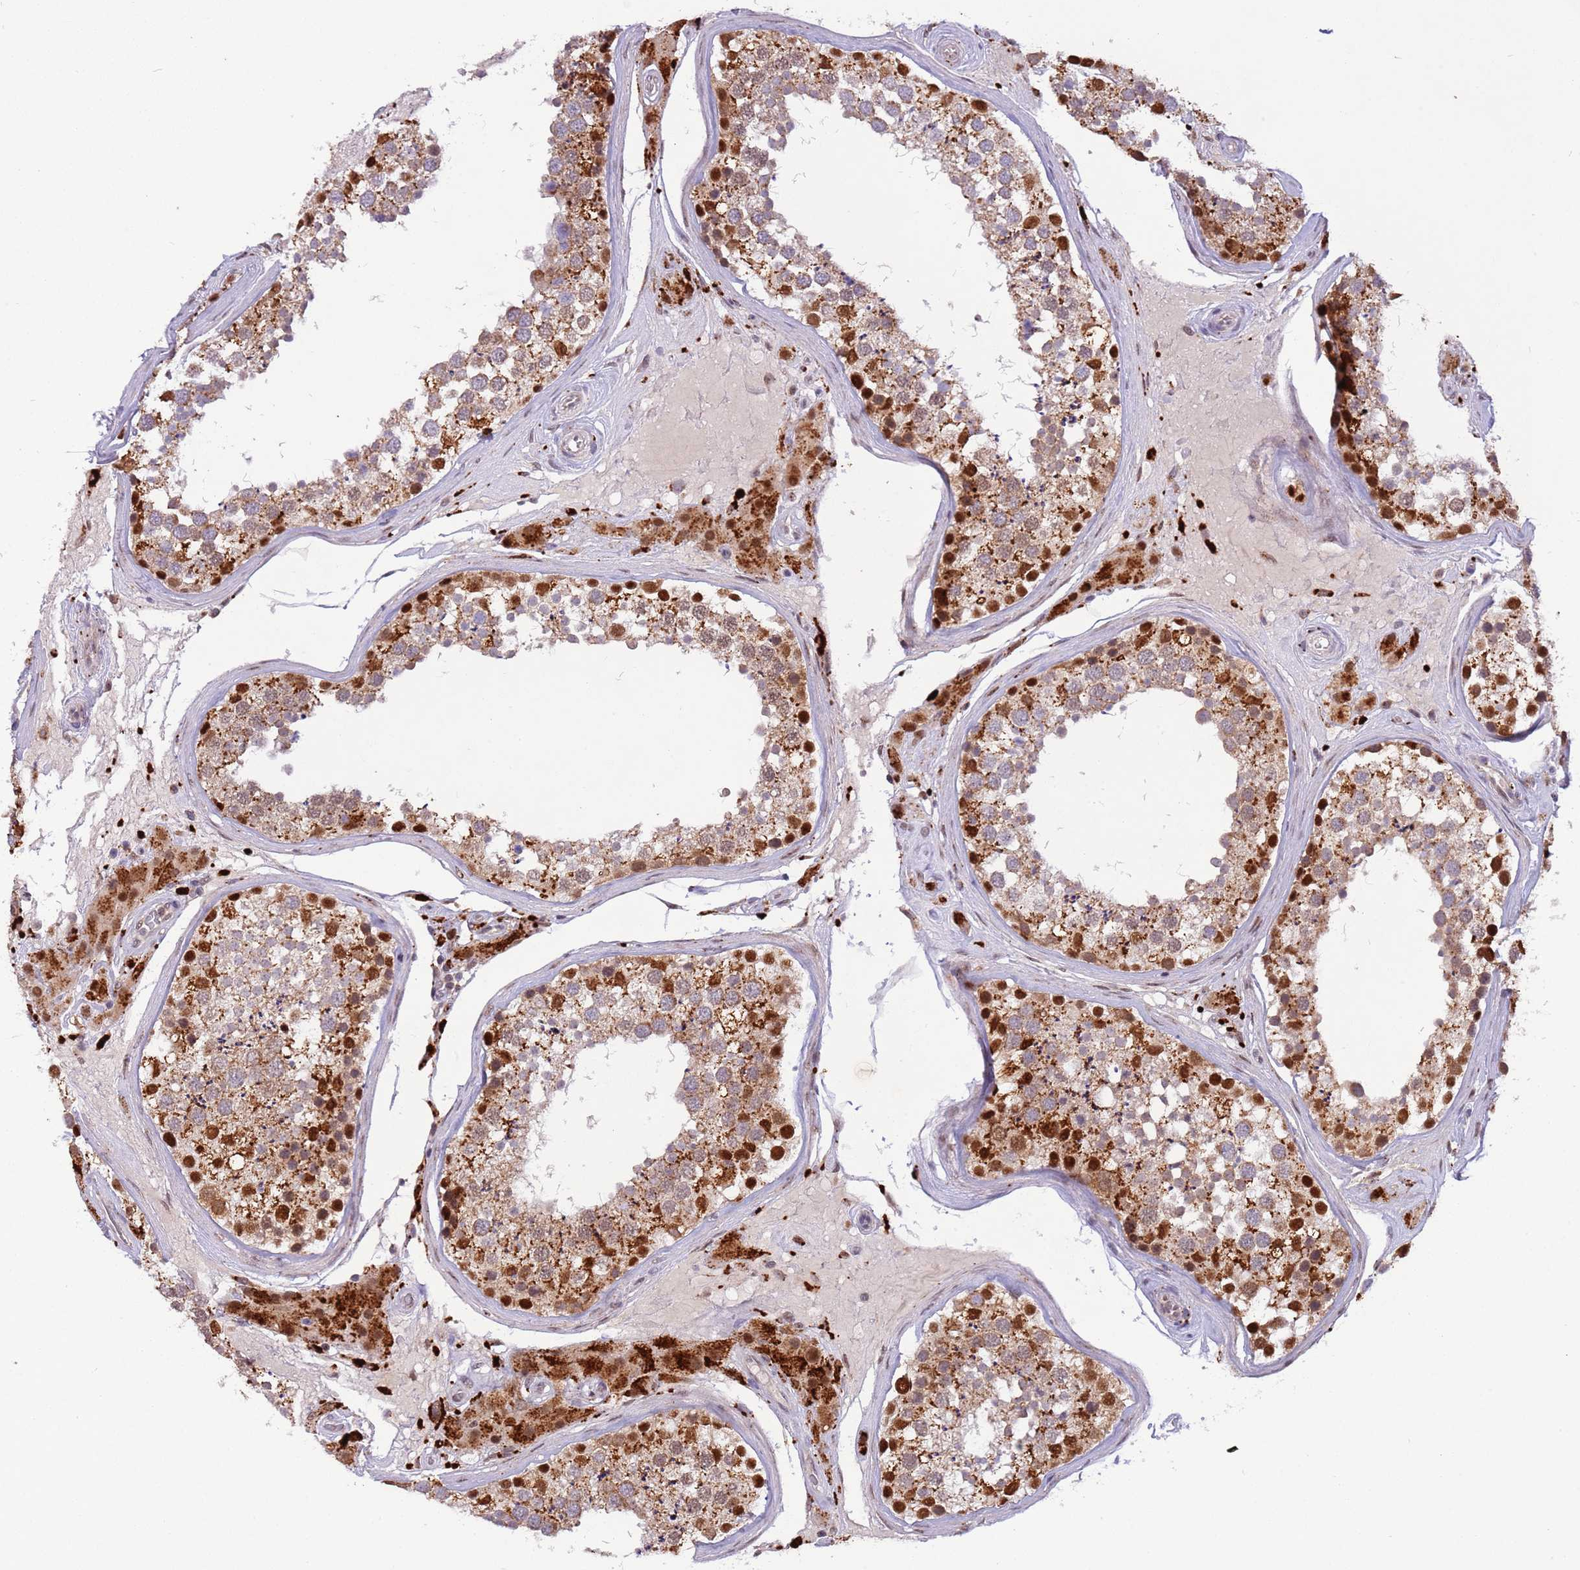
{"staining": {"intensity": "strong", "quantity": "25%-75%", "location": "nuclear"}, "tissue": "testis", "cell_type": "Cells in seminiferous ducts", "image_type": "normal", "snomed": [{"axis": "morphology", "description": "Normal tissue, NOS"}, {"axis": "topography", "description": "Testis"}], "caption": "IHC of normal human testis reveals high levels of strong nuclear positivity in about 25%-75% of cells in seminiferous ducts.", "gene": "TRIM27", "patient": {"sex": "male", "age": 46}}